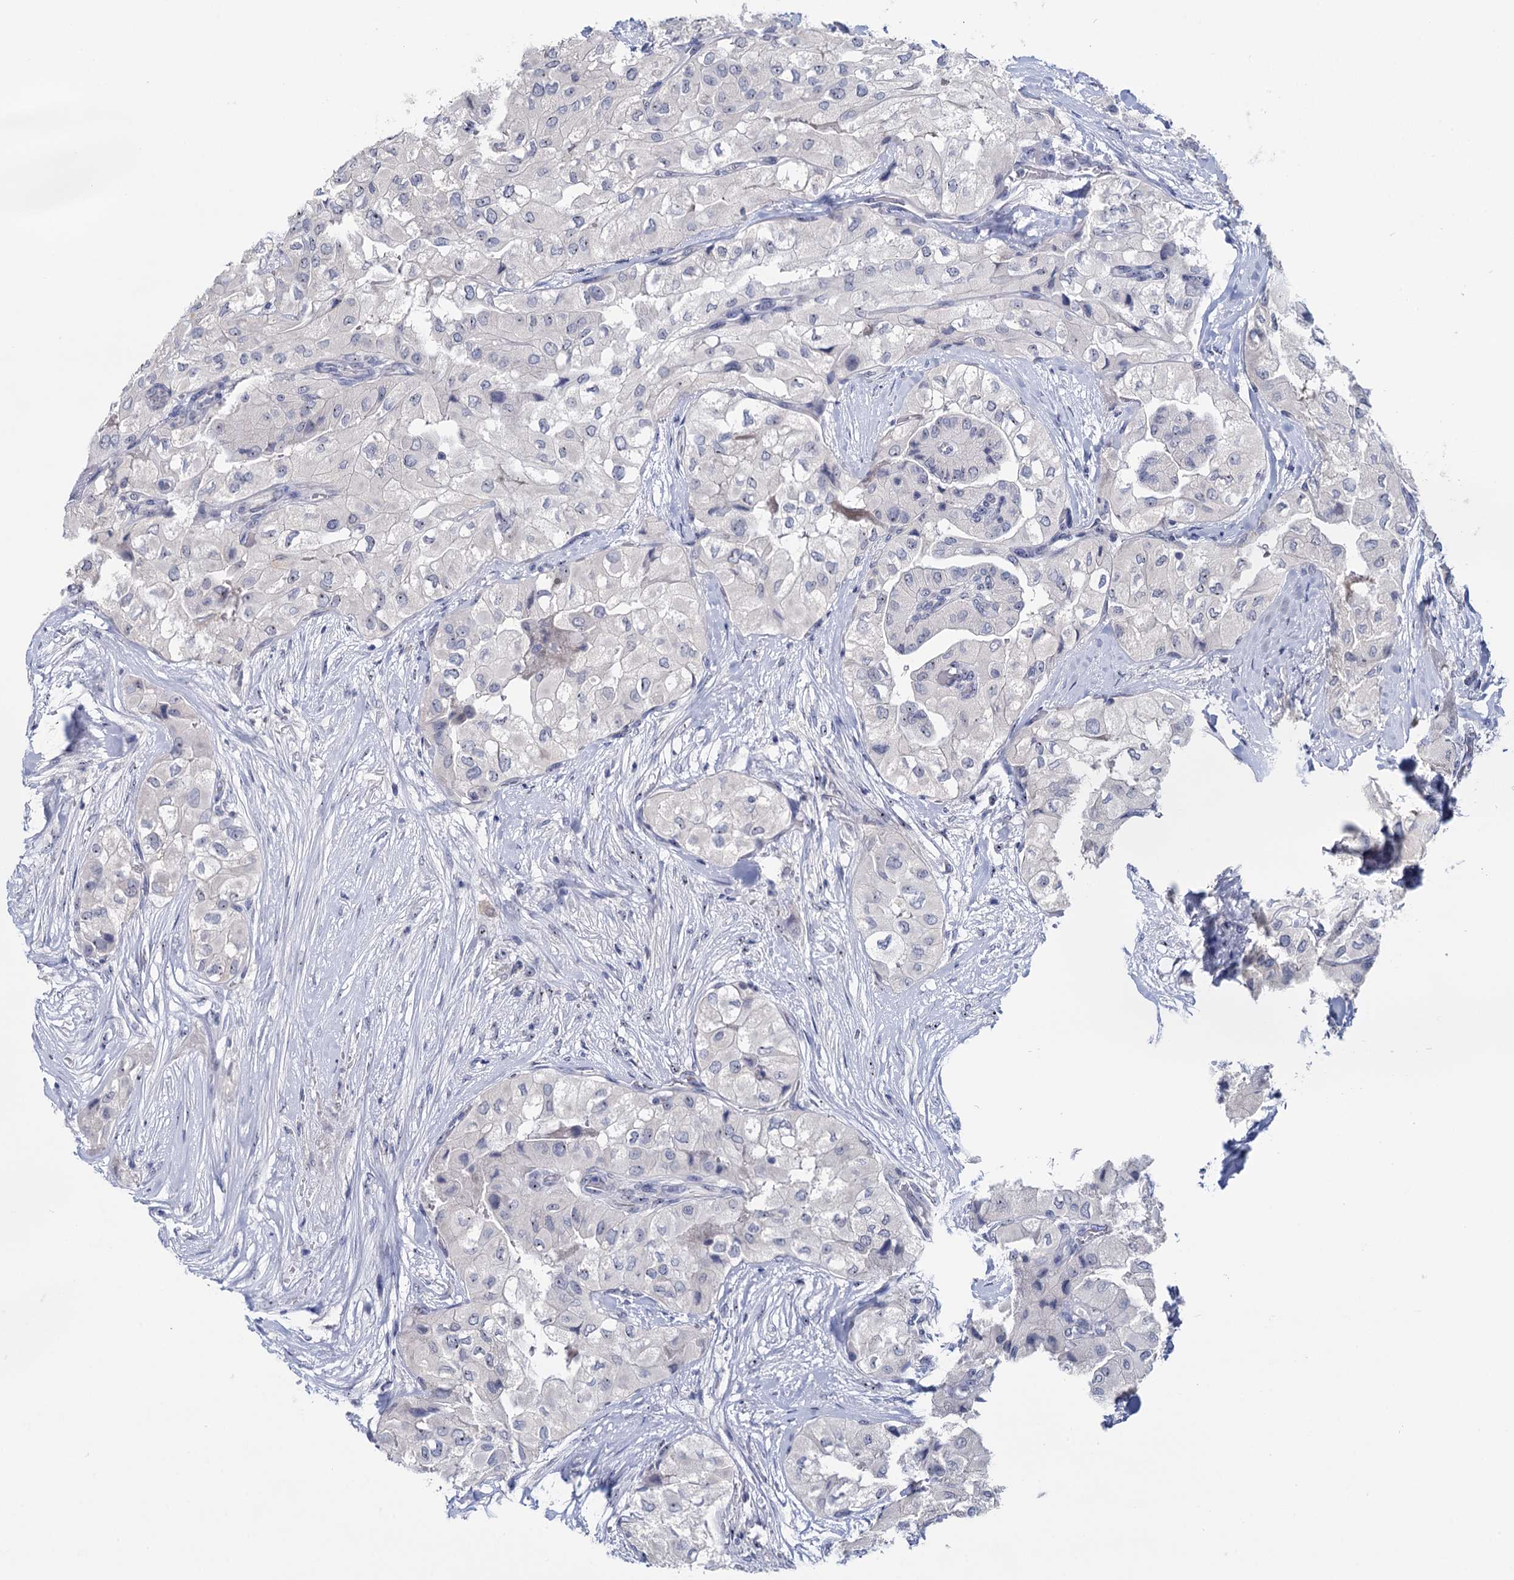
{"staining": {"intensity": "negative", "quantity": "none", "location": "none"}, "tissue": "thyroid cancer", "cell_type": "Tumor cells", "image_type": "cancer", "snomed": [{"axis": "morphology", "description": "Papillary adenocarcinoma, NOS"}, {"axis": "topography", "description": "Thyroid gland"}], "caption": "The image reveals no staining of tumor cells in thyroid cancer. (Immunohistochemistry (ihc), brightfield microscopy, high magnification).", "gene": "SFN", "patient": {"sex": "female", "age": 59}}